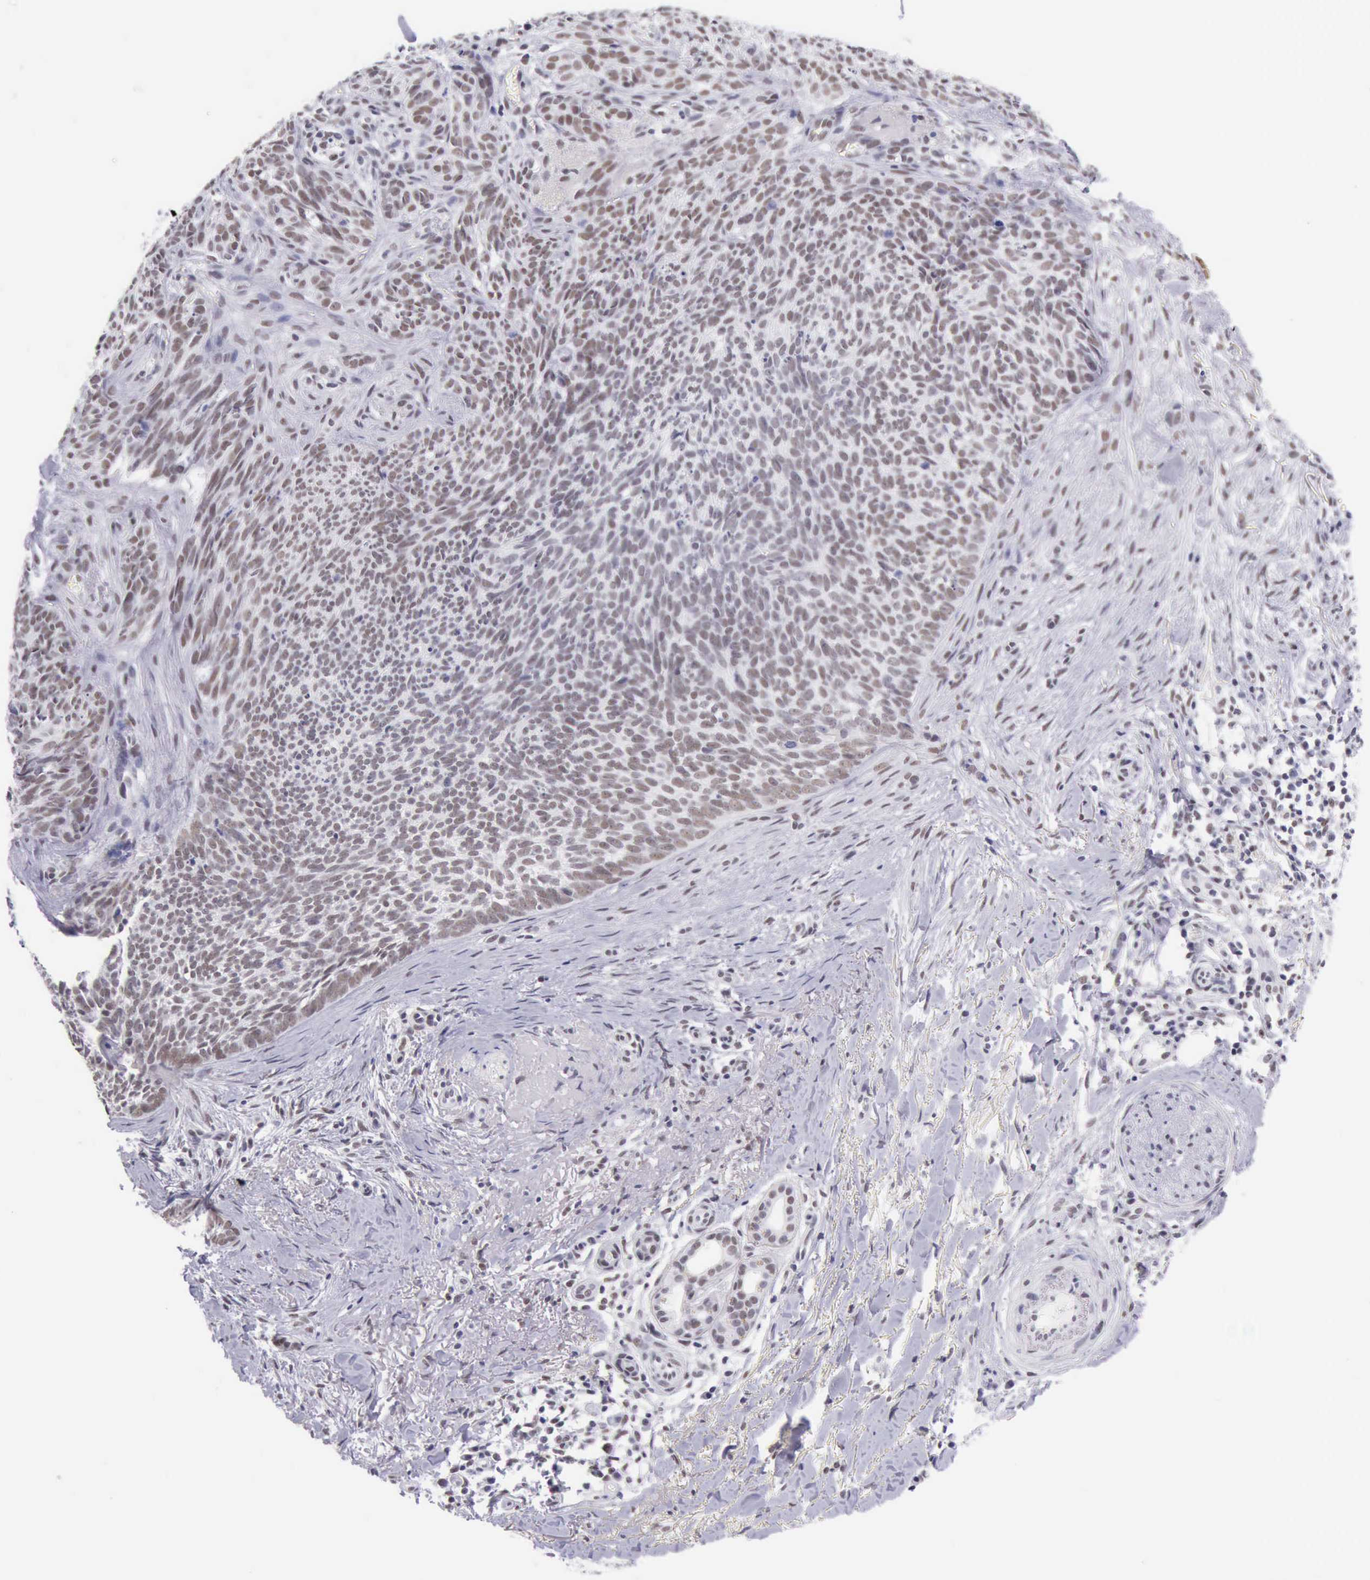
{"staining": {"intensity": "weak", "quantity": "25%-75%", "location": "nuclear"}, "tissue": "skin cancer", "cell_type": "Tumor cells", "image_type": "cancer", "snomed": [{"axis": "morphology", "description": "Basal cell carcinoma"}, {"axis": "topography", "description": "Skin"}], "caption": "Skin cancer (basal cell carcinoma) stained for a protein (brown) displays weak nuclear positive expression in about 25%-75% of tumor cells.", "gene": "EP300", "patient": {"sex": "female", "age": 81}}